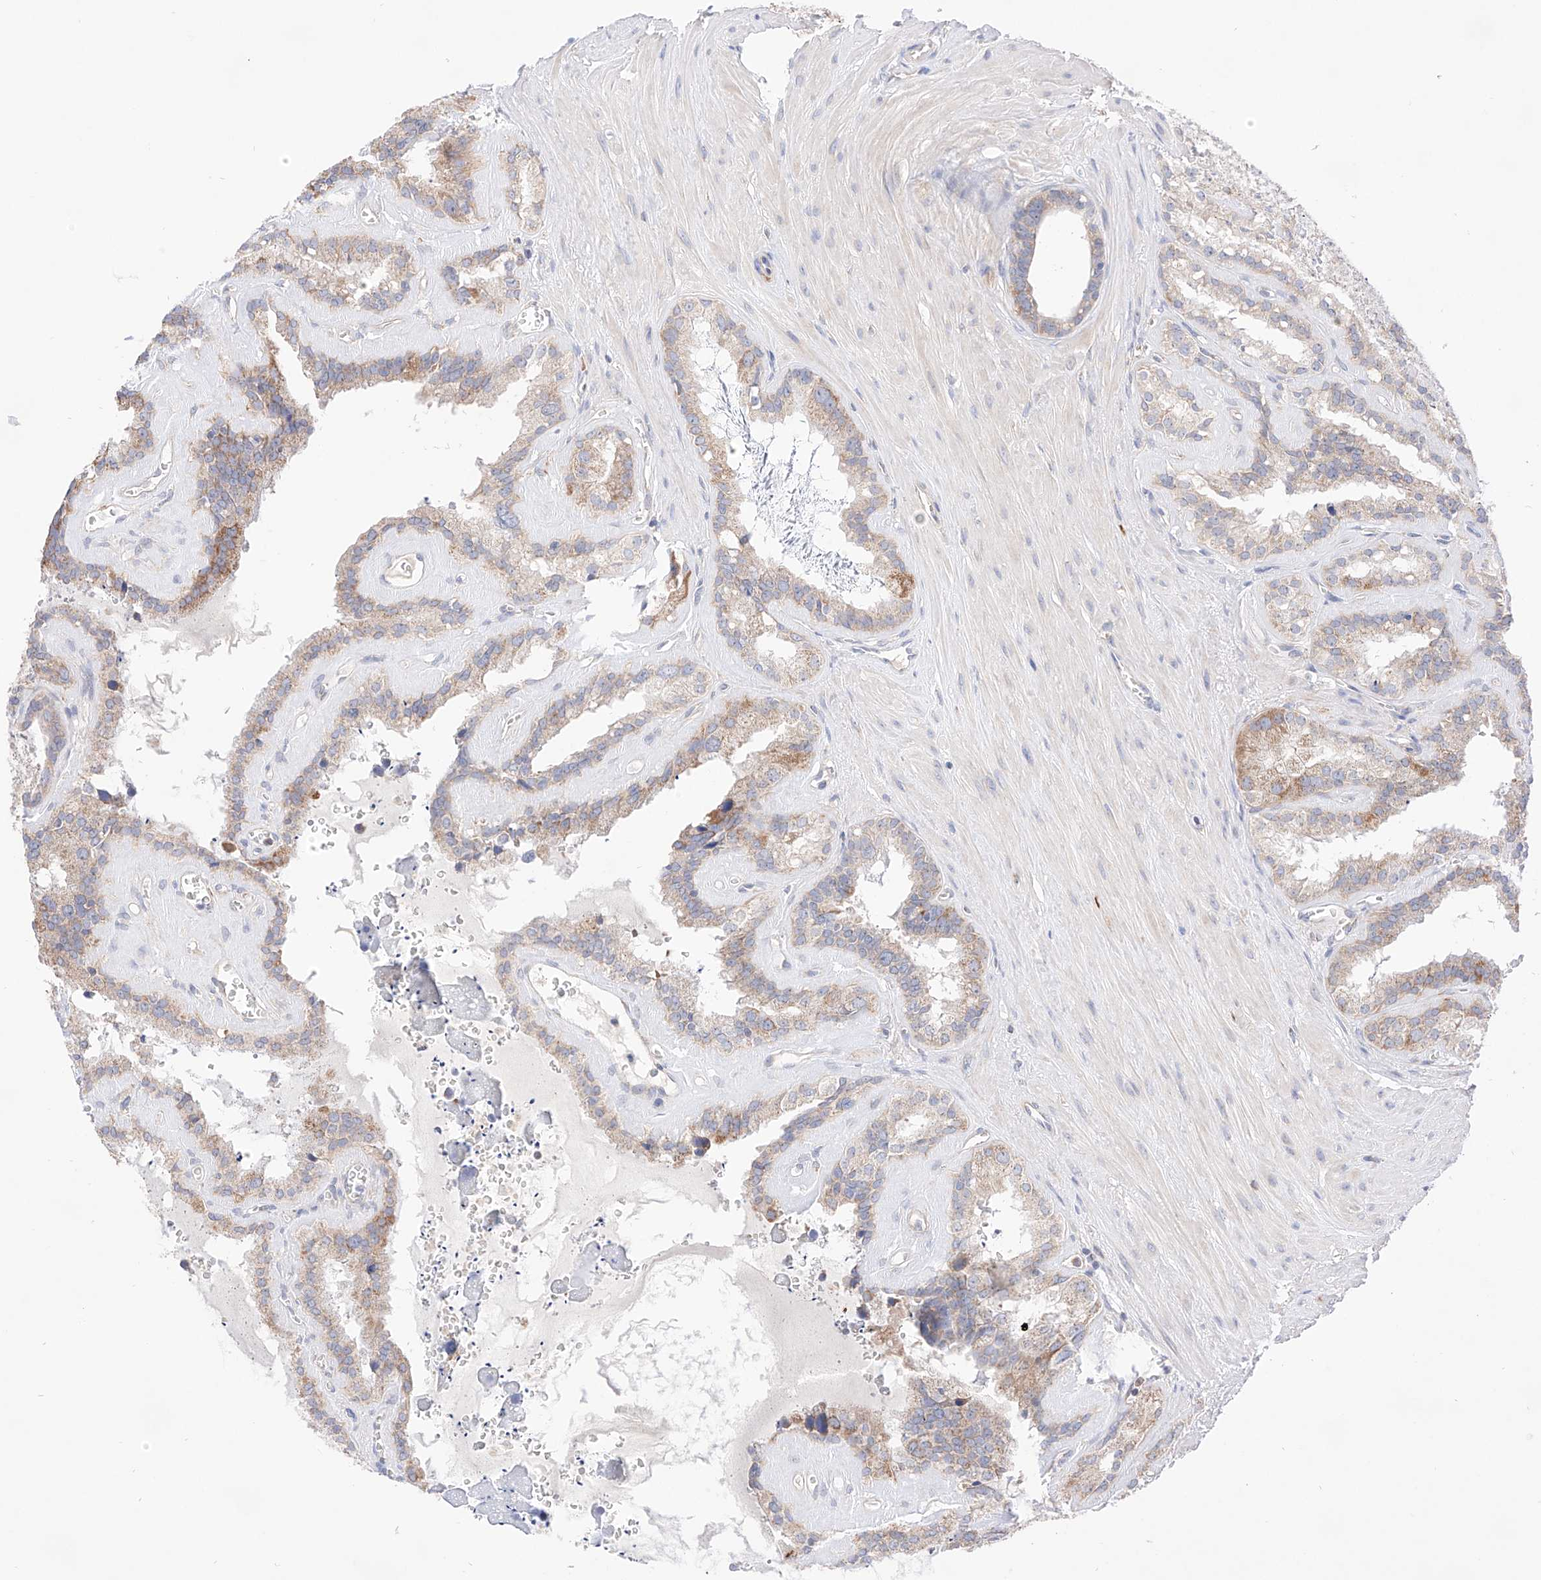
{"staining": {"intensity": "moderate", "quantity": "25%-75%", "location": "cytoplasmic/membranous"}, "tissue": "seminal vesicle", "cell_type": "Glandular cells", "image_type": "normal", "snomed": [{"axis": "morphology", "description": "Normal tissue, NOS"}, {"axis": "topography", "description": "Prostate"}, {"axis": "topography", "description": "Seminal veicle"}], "caption": "Immunohistochemical staining of unremarkable human seminal vesicle shows medium levels of moderate cytoplasmic/membranous expression in about 25%-75% of glandular cells.", "gene": "KTI12", "patient": {"sex": "male", "age": 59}}